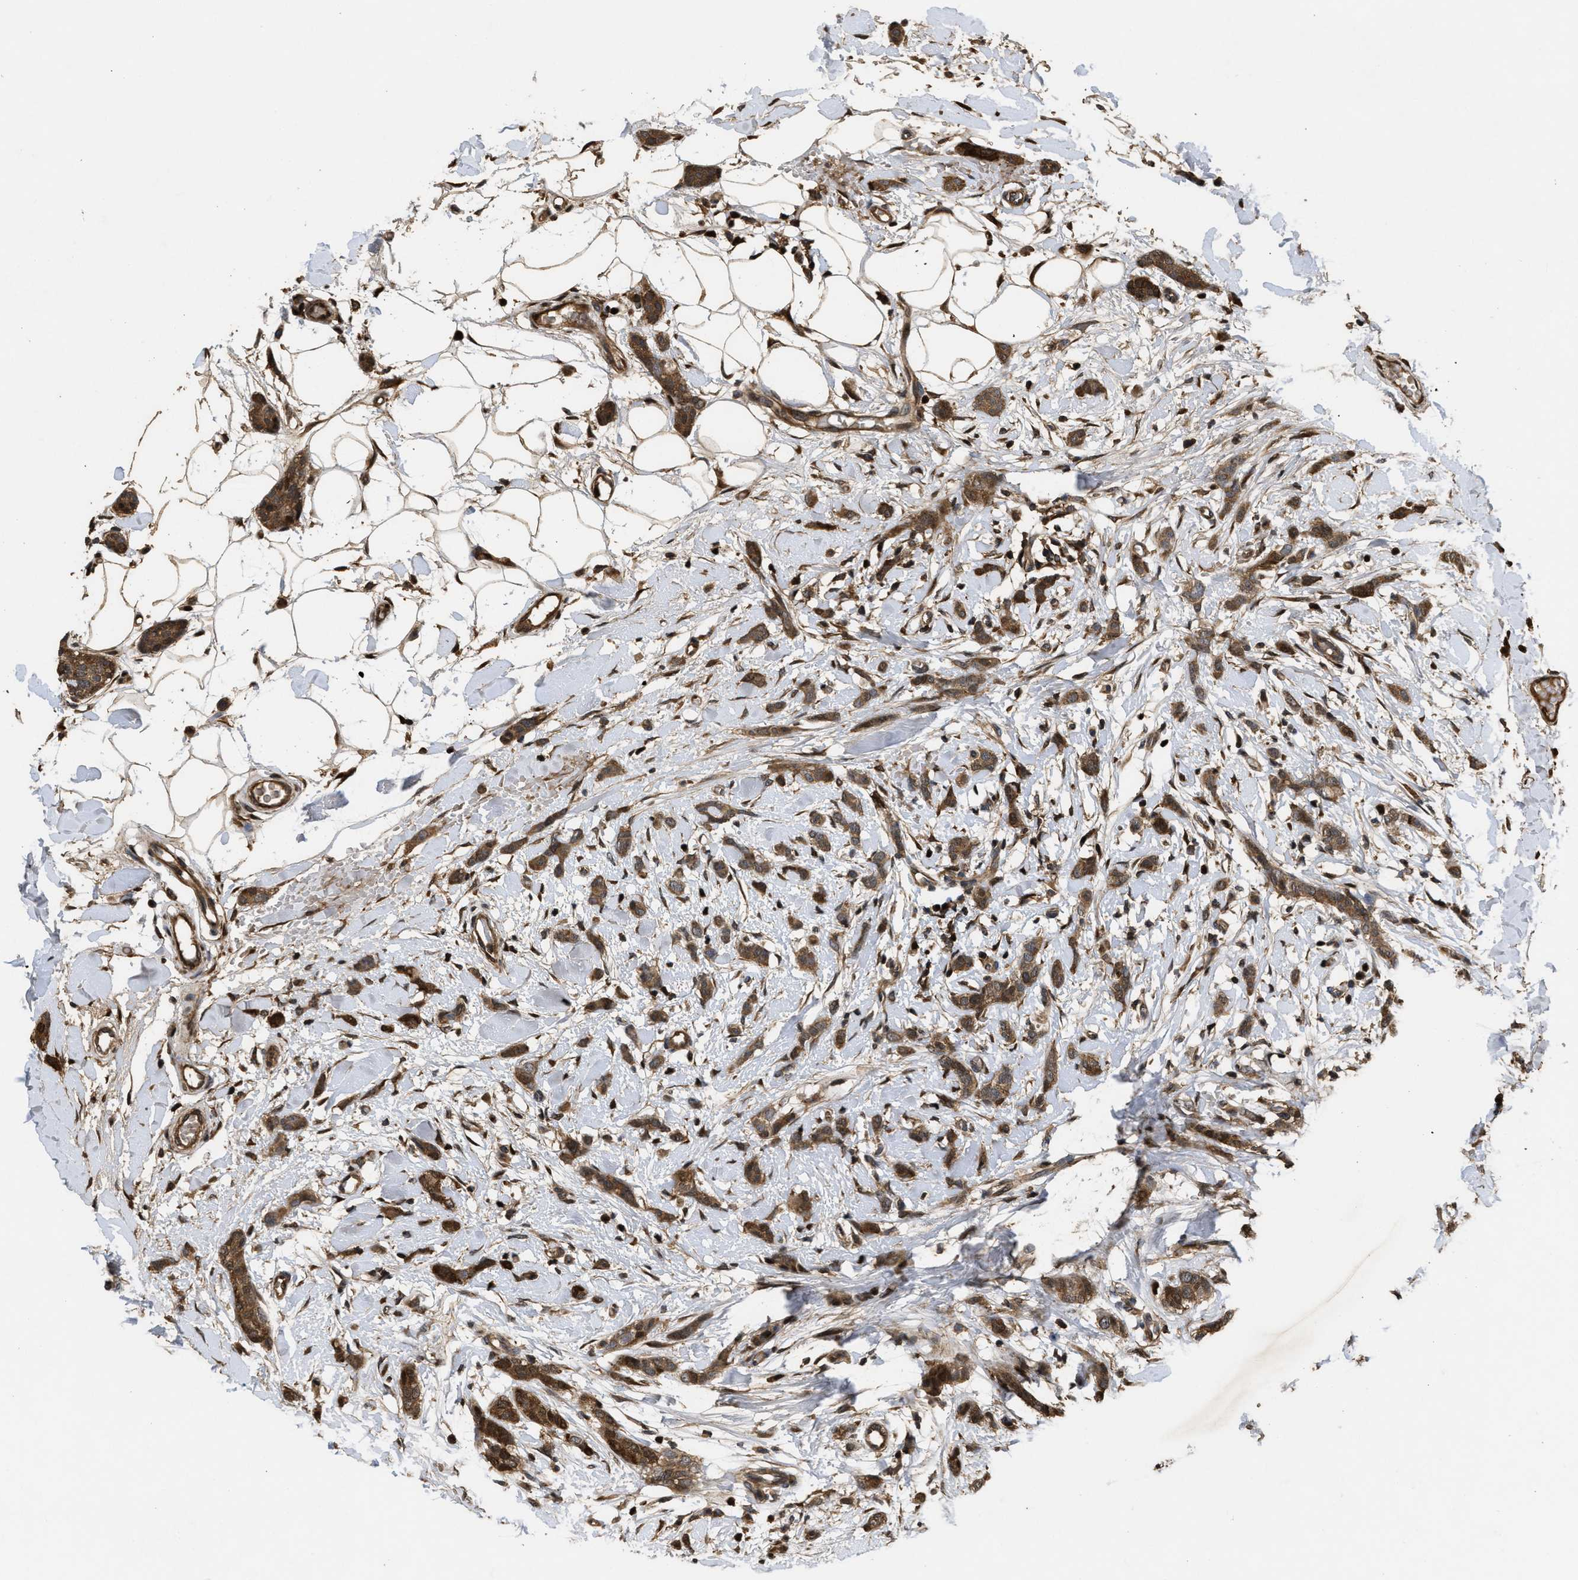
{"staining": {"intensity": "moderate", "quantity": ">75%", "location": "cytoplasmic/membranous,nuclear"}, "tissue": "breast cancer", "cell_type": "Tumor cells", "image_type": "cancer", "snomed": [{"axis": "morphology", "description": "Lobular carcinoma"}, {"axis": "topography", "description": "Skin"}, {"axis": "topography", "description": "Breast"}], "caption": "There is medium levels of moderate cytoplasmic/membranous and nuclear positivity in tumor cells of lobular carcinoma (breast), as demonstrated by immunohistochemical staining (brown color).", "gene": "CBR3", "patient": {"sex": "female", "age": 46}}